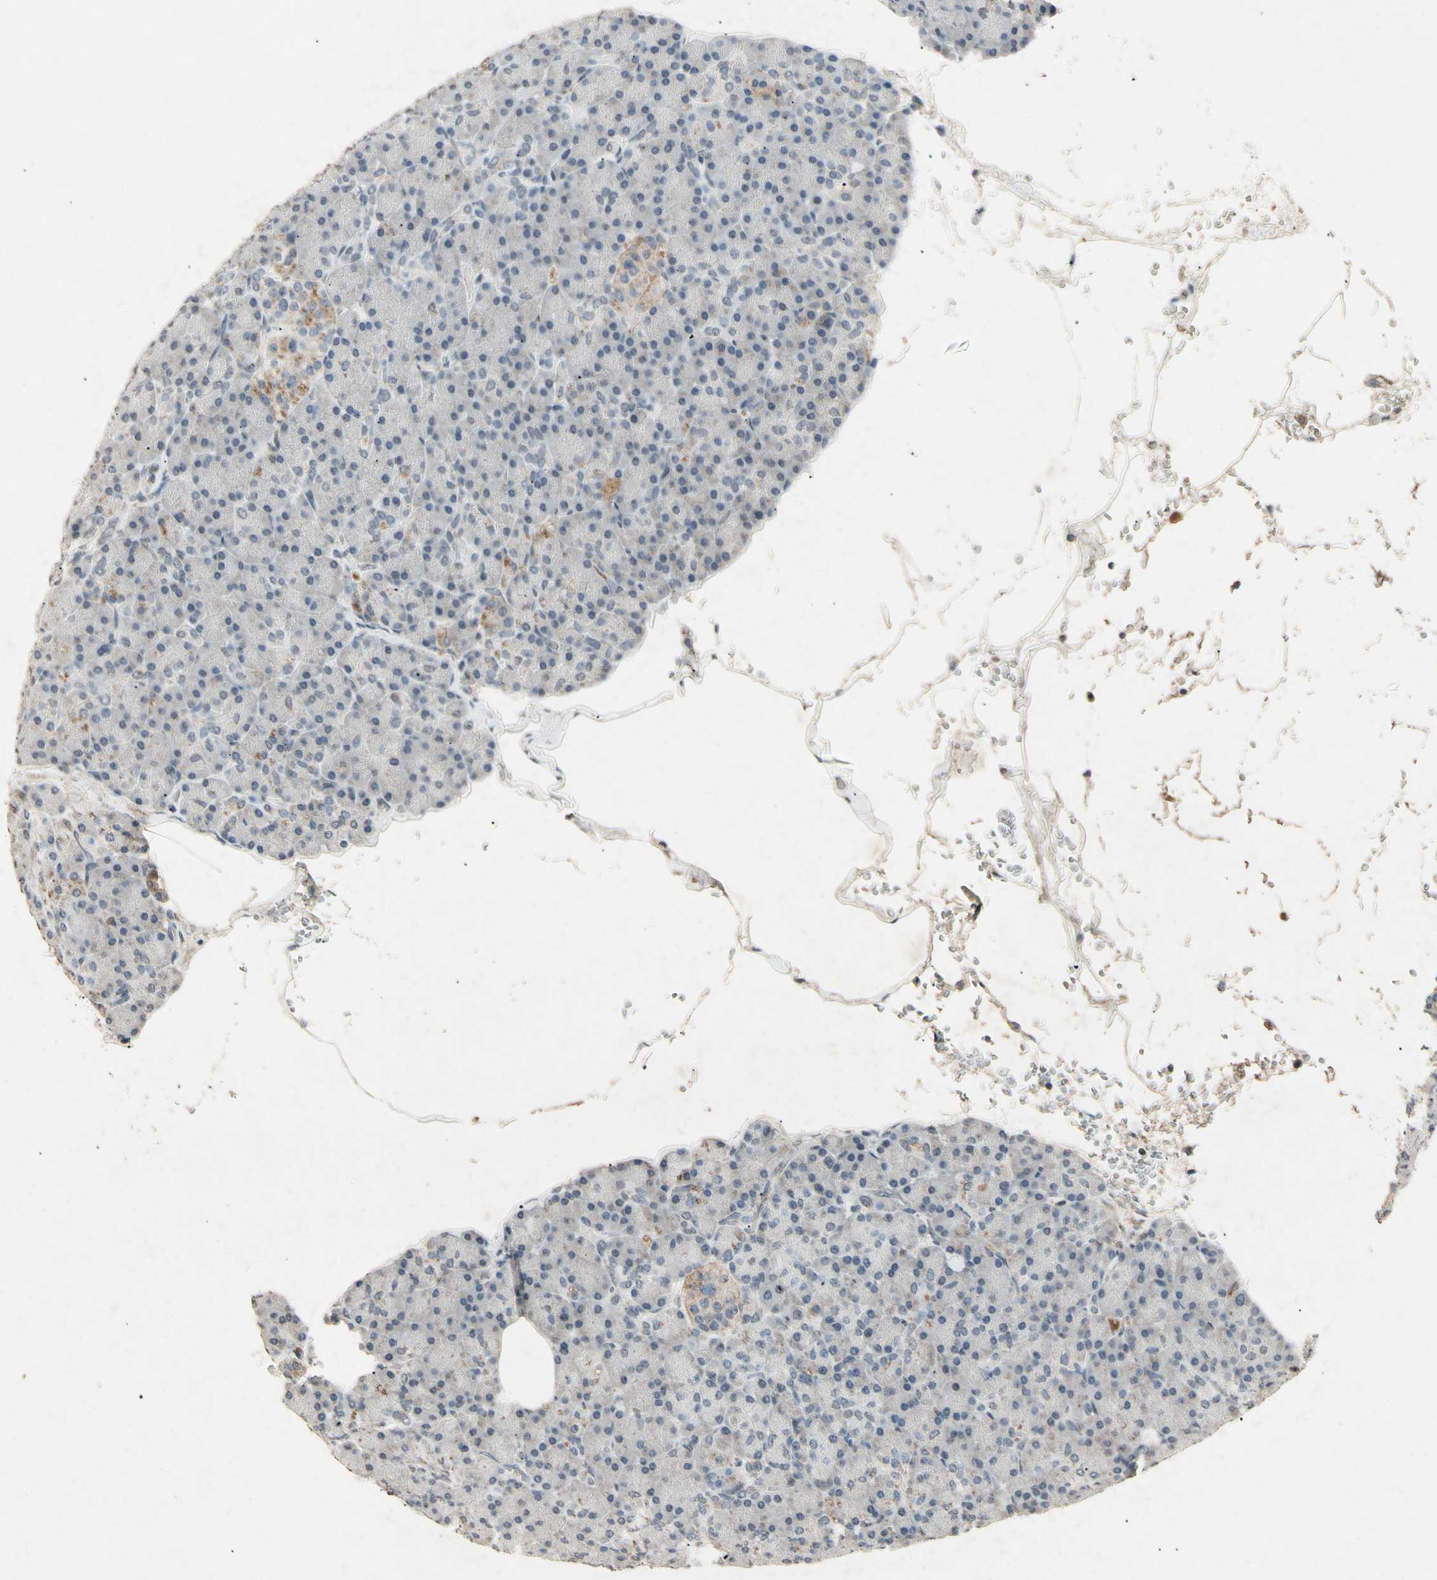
{"staining": {"intensity": "negative", "quantity": "none", "location": "none"}, "tissue": "pancreas", "cell_type": "Exocrine glandular cells", "image_type": "normal", "snomed": [{"axis": "morphology", "description": "Normal tissue, NOS"}, {"axis": "topography", "description": "Pancreas"}], "caption": "Exocrine glandular cells are negative for brown protein staining in normal pancreas. (Stains: DAB immunohistochemistry (IHC) with hematoxylin counter stain, Microscopy: brightfield microscopy at high magnification).", "gene": "CP", "patient": {"sex": "female", "age": 43}}